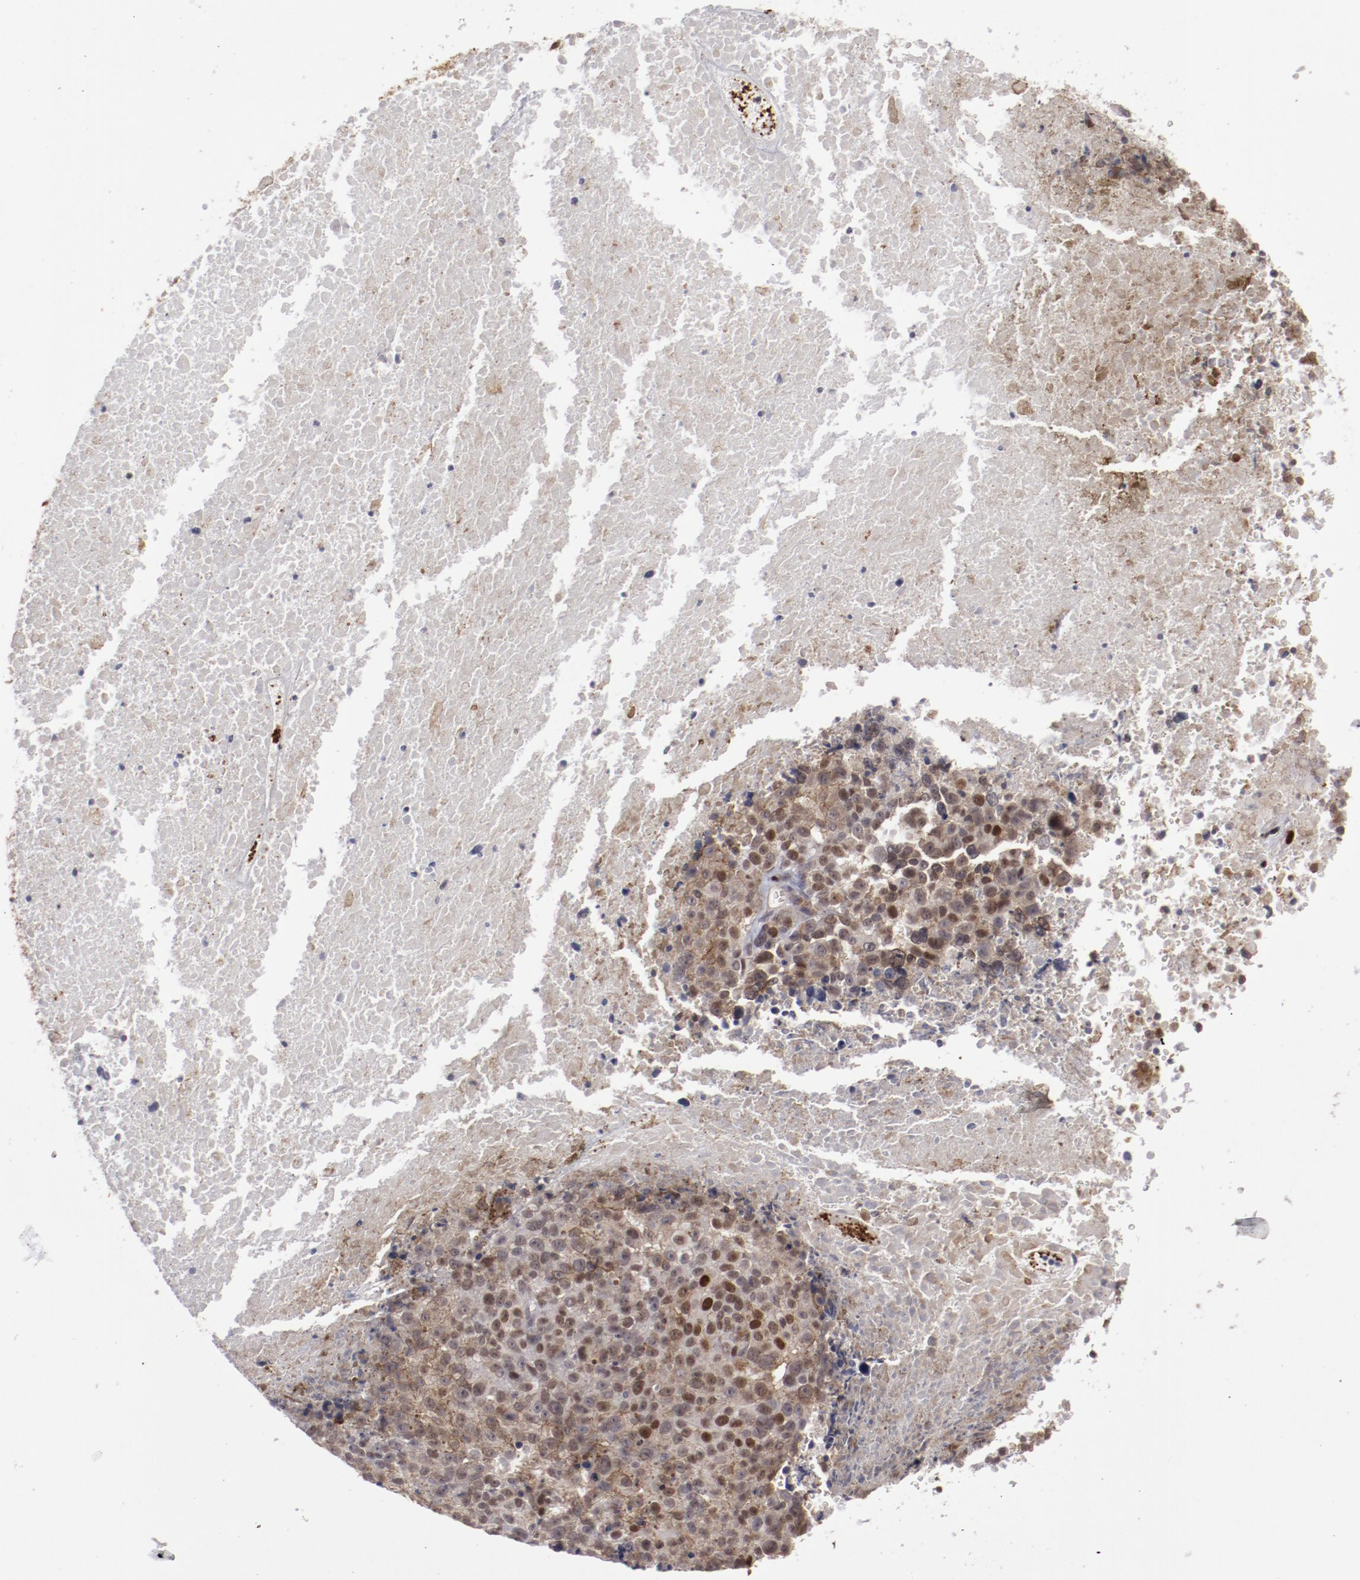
{"staining": {"intensity": "strong", "quantity": "25%-75%", "location": "nuclear"}, "tissue": "melanoma", "cell_type": "Tumor cells", "image_type": "cancer", "snomed": [{"axis": "morphology", "description": "Malignant melanoma, Metastatic site"}, {"axis": "topography", "description": "Cerebral cortex"}], "caption": "Immunohistochemical staining of human malignant melanoma (metastatic site) shows high levels of strong nuclear protein positivity in about 25%-75% of tumor cells.", "gene": "LEF1", "patient": {"sex": "female", "age": 52}}